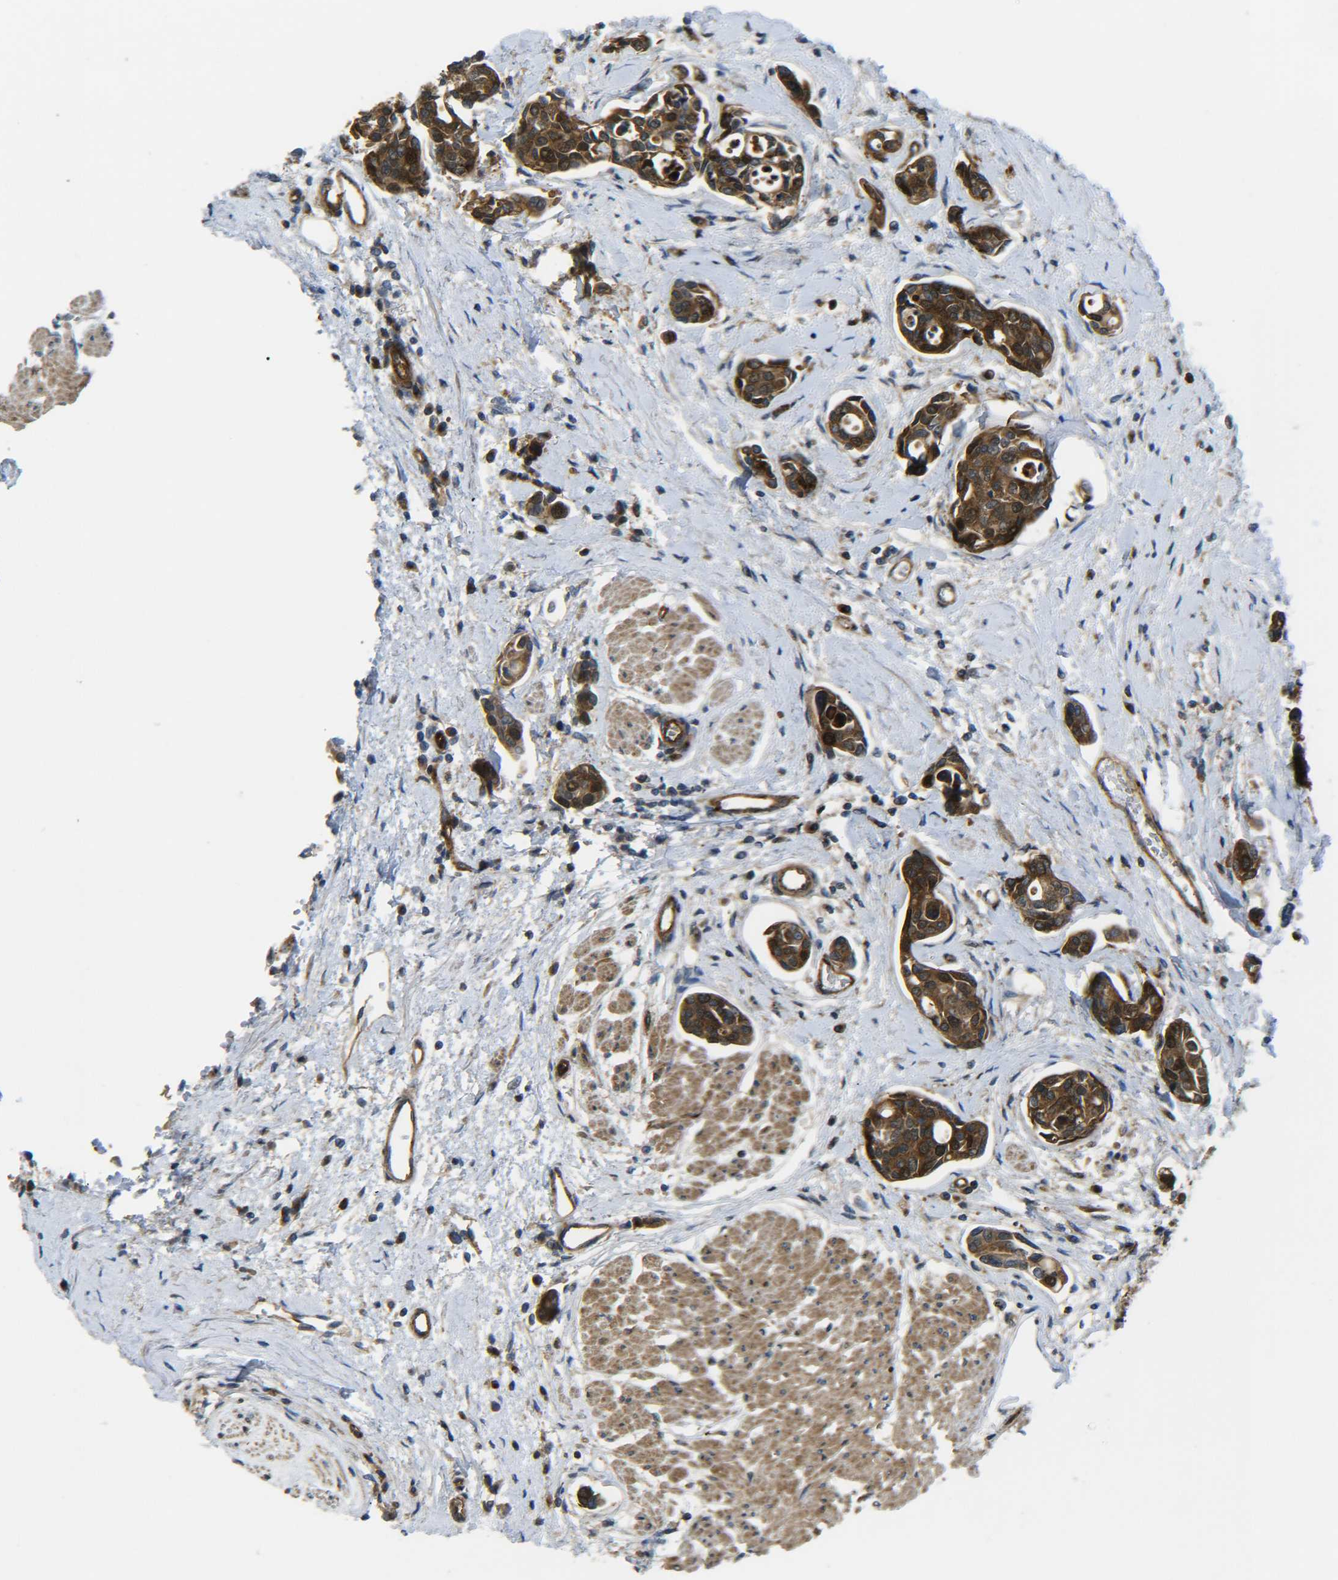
{"staining": {"intensity": "strong", "quantity": ">75%", "location": "cytoplasmic/membranous,nuclear"}, "tissue": "urothelial cancer", "cell_type": "Tumor cells", "image_type": "cancer", "snomed": [{"axis": "morphology", "description": "Urothelial carcinoma, High grade"}, {"axis": "topography", "description": "Urinary bladder"}], "caption": "Protein staining displays strong cytoplasmic/membranous and nuclear expression in approximately >75% of tumor cells in urothelial carcinoma (high-grade).", "gene": "ECE1", "patient": {"sex": "male", "age": 78}}